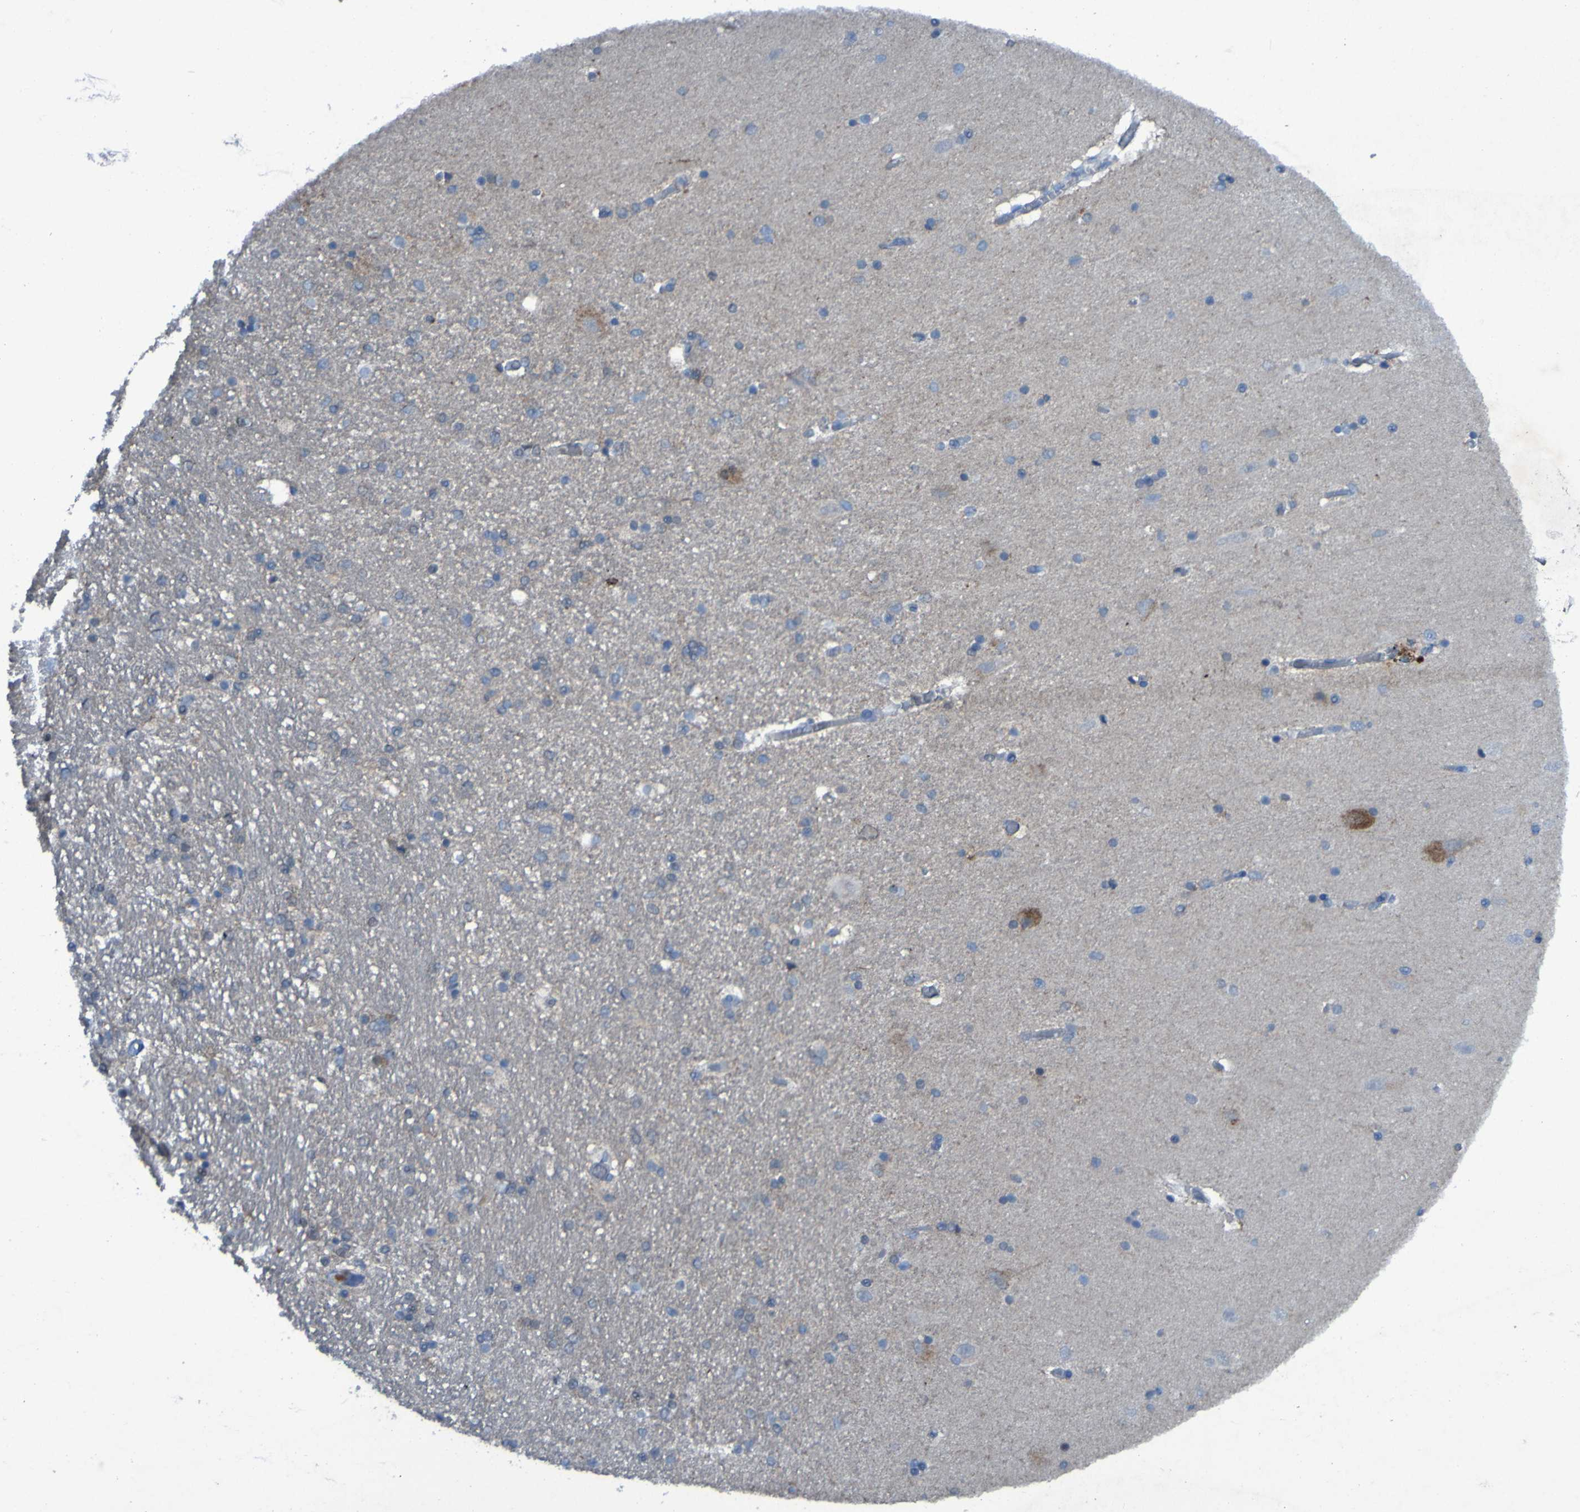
{"staining": {"intensity": "weak", "quantity": "<25%", "location": "nuclear"}, "tissue": "hippocampus", "cell_type": "Glial cells", "image_type": "normal", "snomed": [{"axis": "morphology", "description": "Normal tissue, NOS"}, {"axis": "topography", "description": "Hippocampus"}], "caption": "Histopathology image shows no protein staining in glial cells of normal hippocampus.", "gene": "SGK2", "patient": {"sex": "female", "age": 54}}